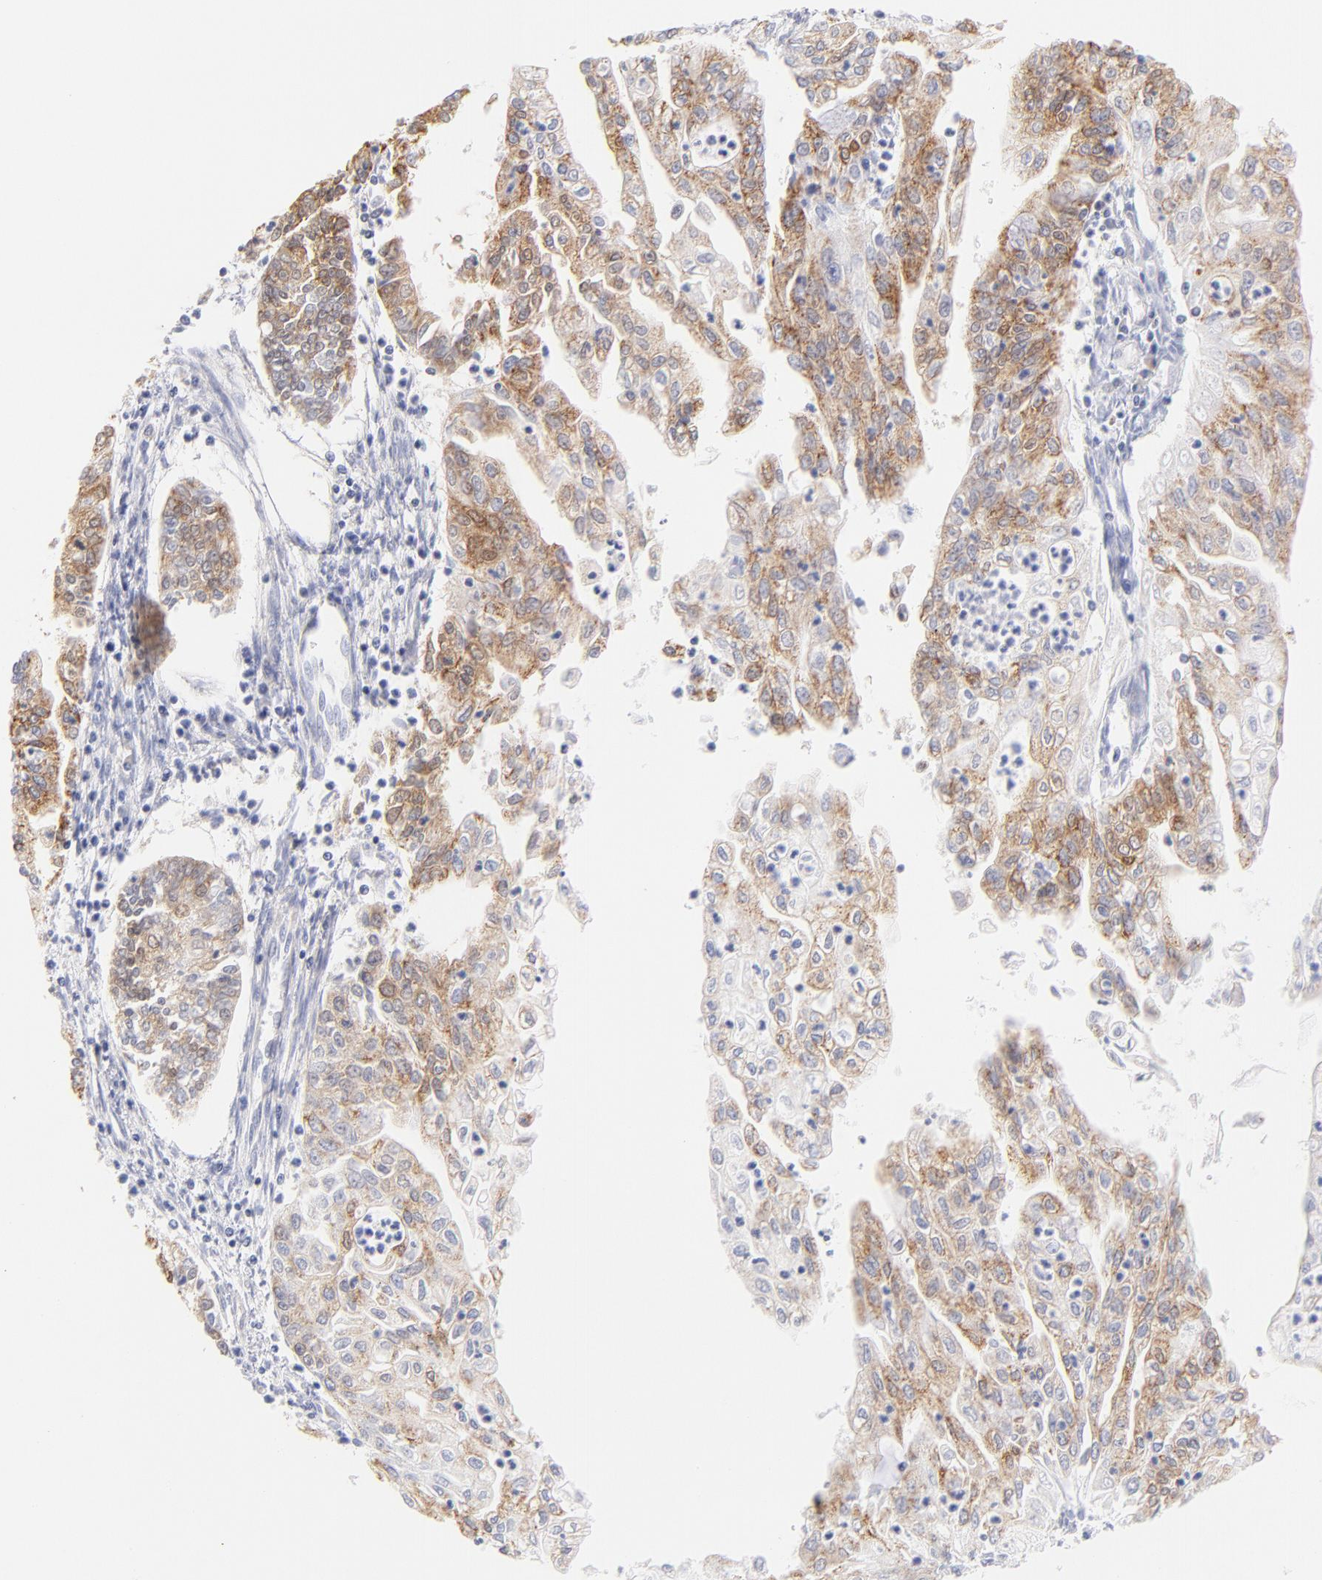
{"staining": {"intensity": "moderate", "quantity": ">75%", "location": "cytoplasmic/membranous"}, "tissue": "endometrial cancer", "cell_type": "Tumor cells", "image_type": "cancer", "snomed": [{"axis": "morphology", "description": "Adenocarcinoma, NOS"}, {"axis": "topography", "description": "Endometrium"}], "caption": "An image of human endometrial adenocarcinoma stained for a protein shows moderate cytoplasmic/membranous brown staining in tumor cells.", "gene": "AIFM1", "patient": {"sex": "female", "age": 75}}